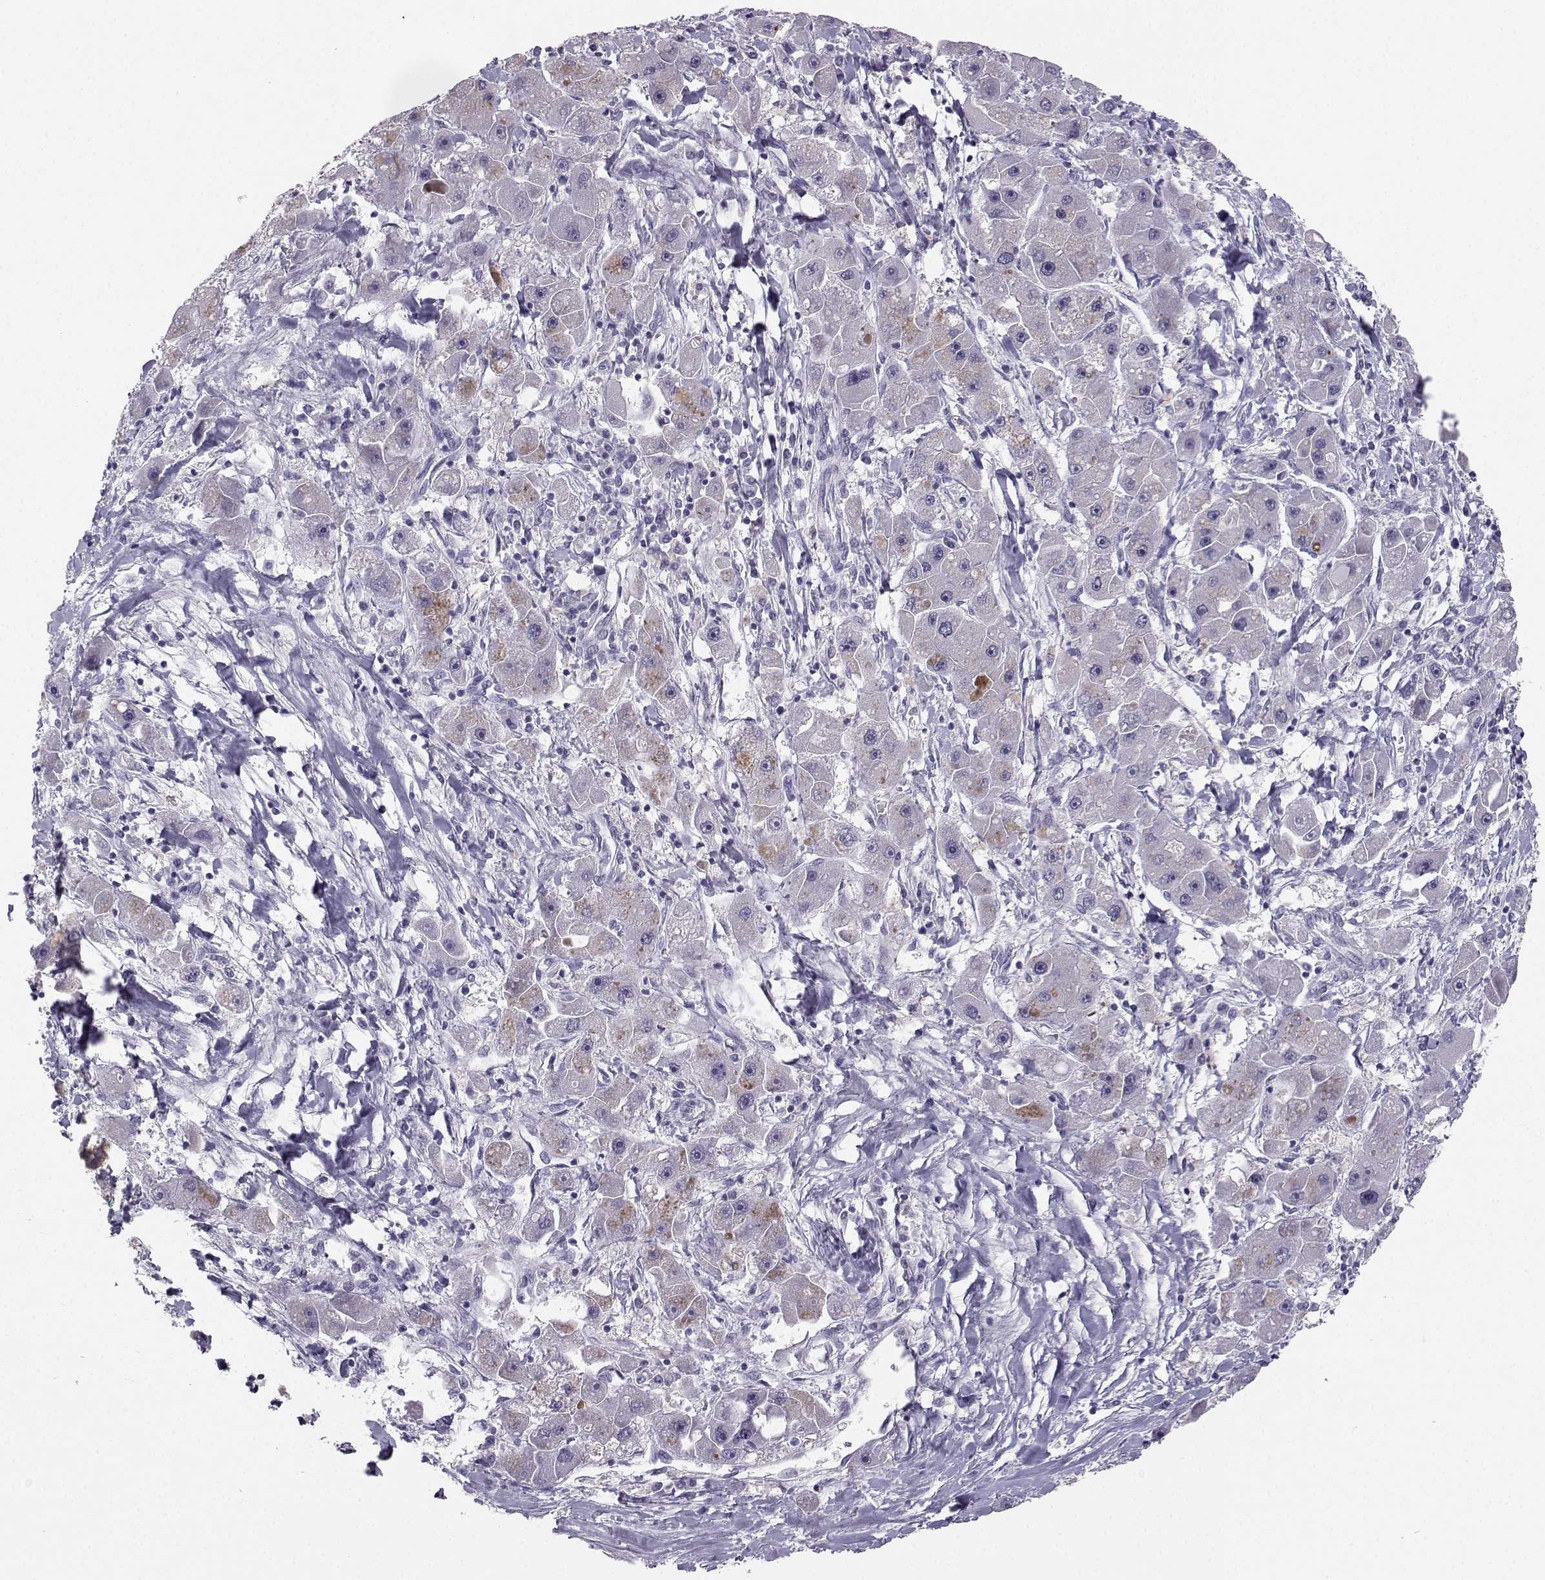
{"staining": {"intensity": "negative", "quantity": "none", "location": "none"}, "tissue": "liver cancer", "cell_type": "Tumor cells", "image_type": "cancer", "snomed": [{"axis": "morphology", "description": "Carcinoma, Hepatocellular, NOS"}, {"axis": "topography", "description": "Liver"}], "caption": "Micrograph shows no significant protein positivity in tumor cells of liver cancer. (DAB (3,3'-diaminobenzidine) IHC with hematoxylin counter stain).", "gene": "MROH7", "patient": {"sex": "male", "age": 24}}